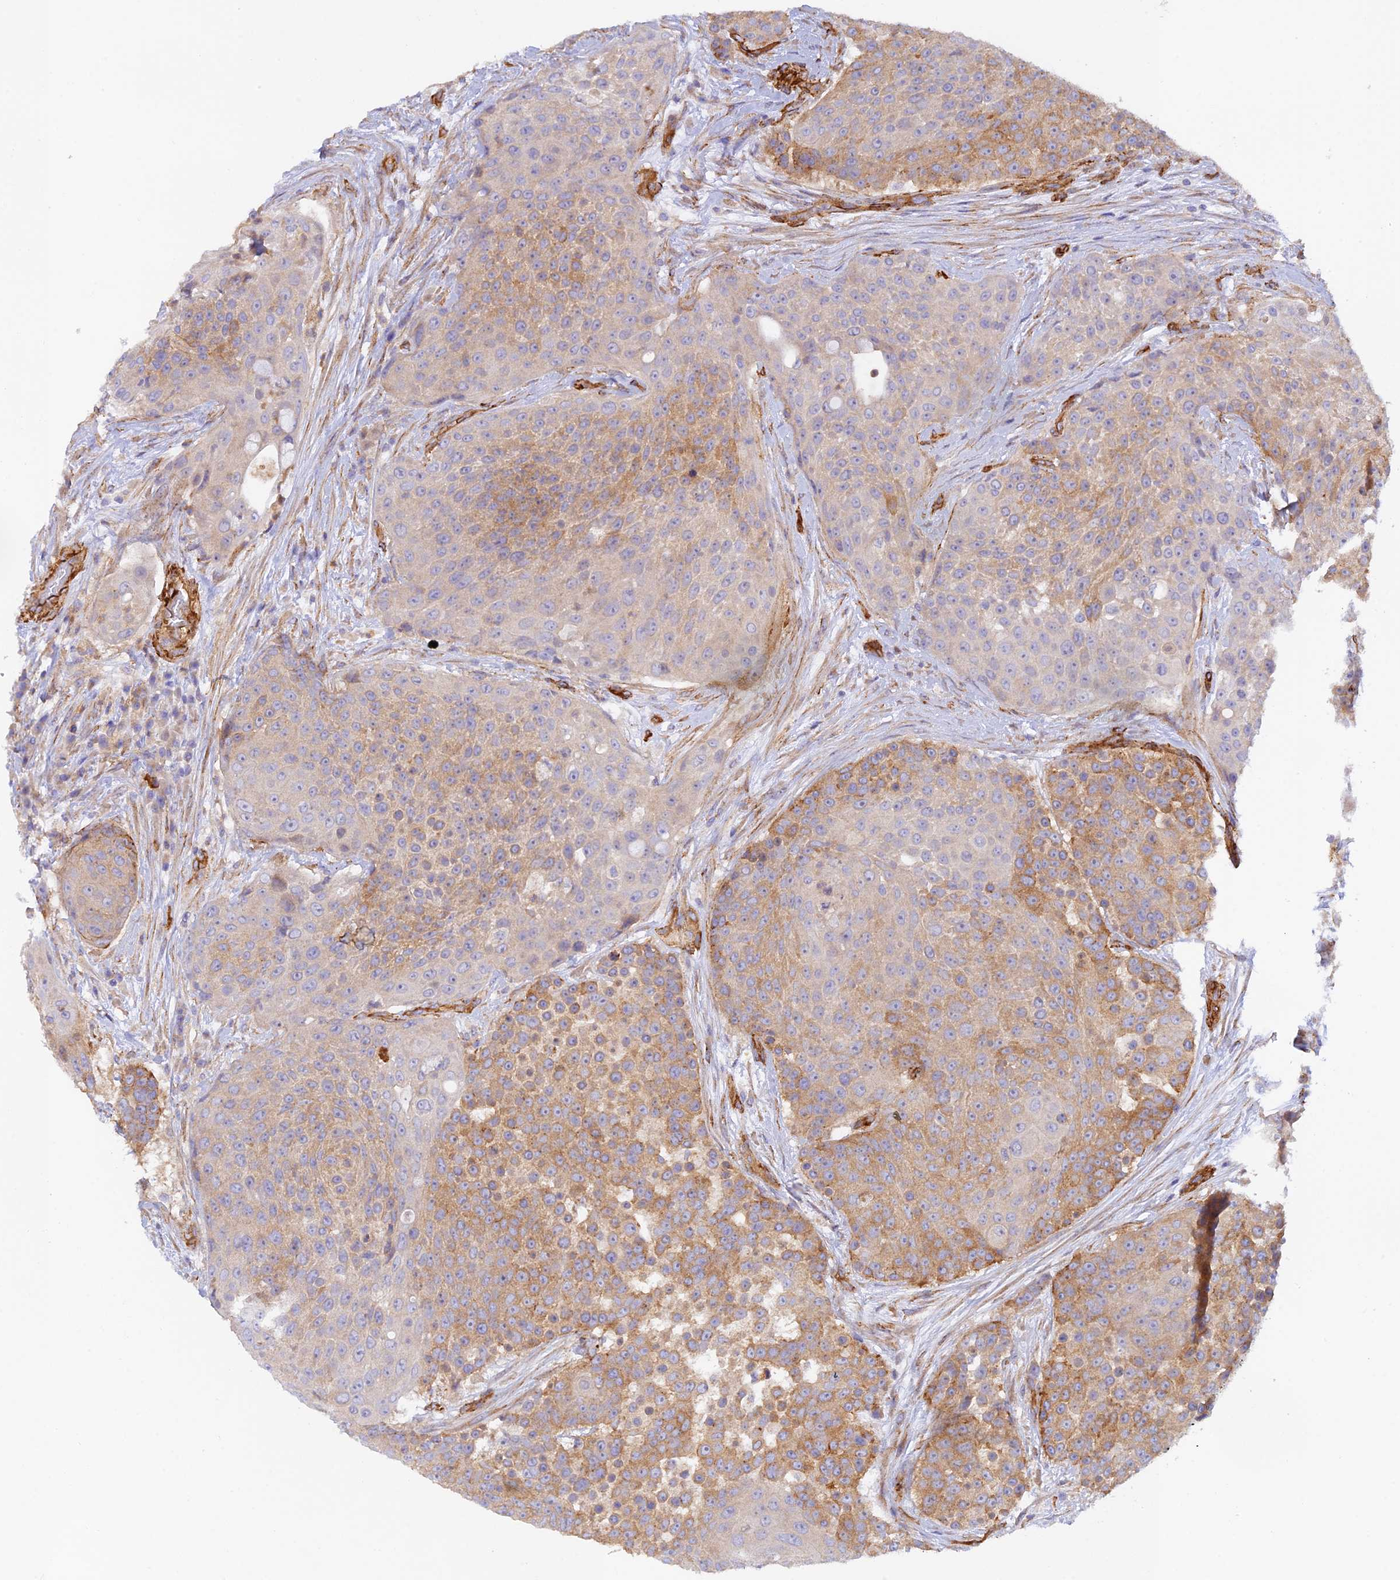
{"staining": {"intensity": "moderate", "quantity": "25%-75%", "location": "cytoplasmic/membranous"}, "tissue": "urothelial cancer", "cell_type": "Tumor cells", "image_type": "cancer", "snomed": [{"axis": "morphology", "description": "Urothelial carcinoma, High grade"}, {"axis": "topography", "description": "Urinary bladder"}], "caption": "DAB immunohistochemical staining of urothelial carcinoma (high-grade) demonstrates moderate cytoplasmic/membranous protein expression in approximately 25%-75% of tumor cells.", "gene": "MYO9A", "patient": {"sex": "female", "age": 63}}